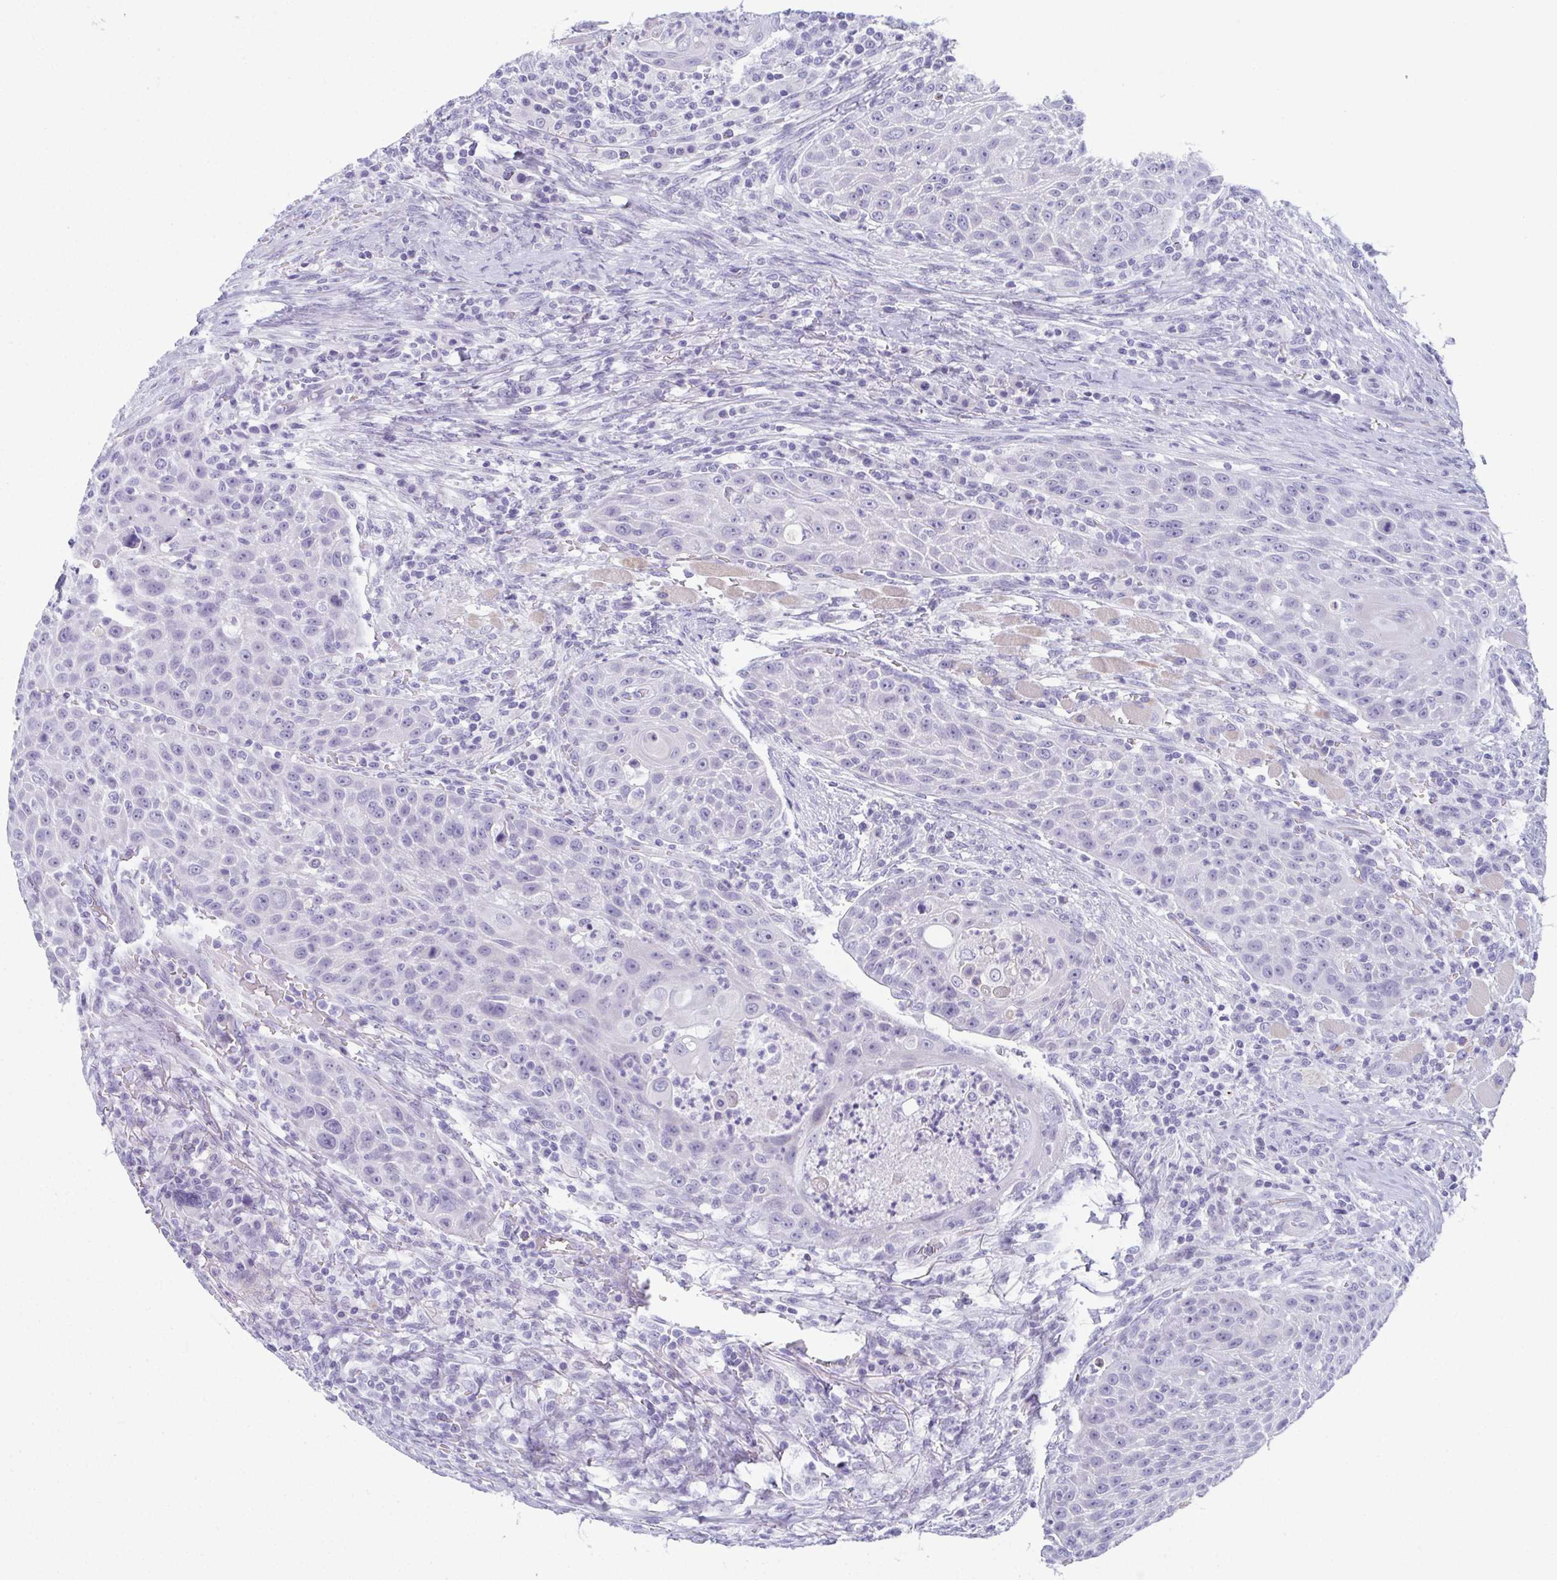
{"staining": {"intensity": "negative", "quantity": "none", "location": "none"}, "tissue": "head and neck cancer", "cell_type": "Tumor cells", "image_type": "cancer", "snomed": [{"axis": "morphology", "description": "Squamous cell carcinoma, NOS"}, {"axis": "topography", "description": "Head-Neck"}], "caption": "This micrograph is of squamous cell carcinoma (head and neck) stained with immunohistochemistry (IHC) to label a protein in brown with the nuclei are counter-stained blue. There is no positivity in tumor cells.", "gene": "SLC36A2", "patient": {"sex": "male", "age": 69}}